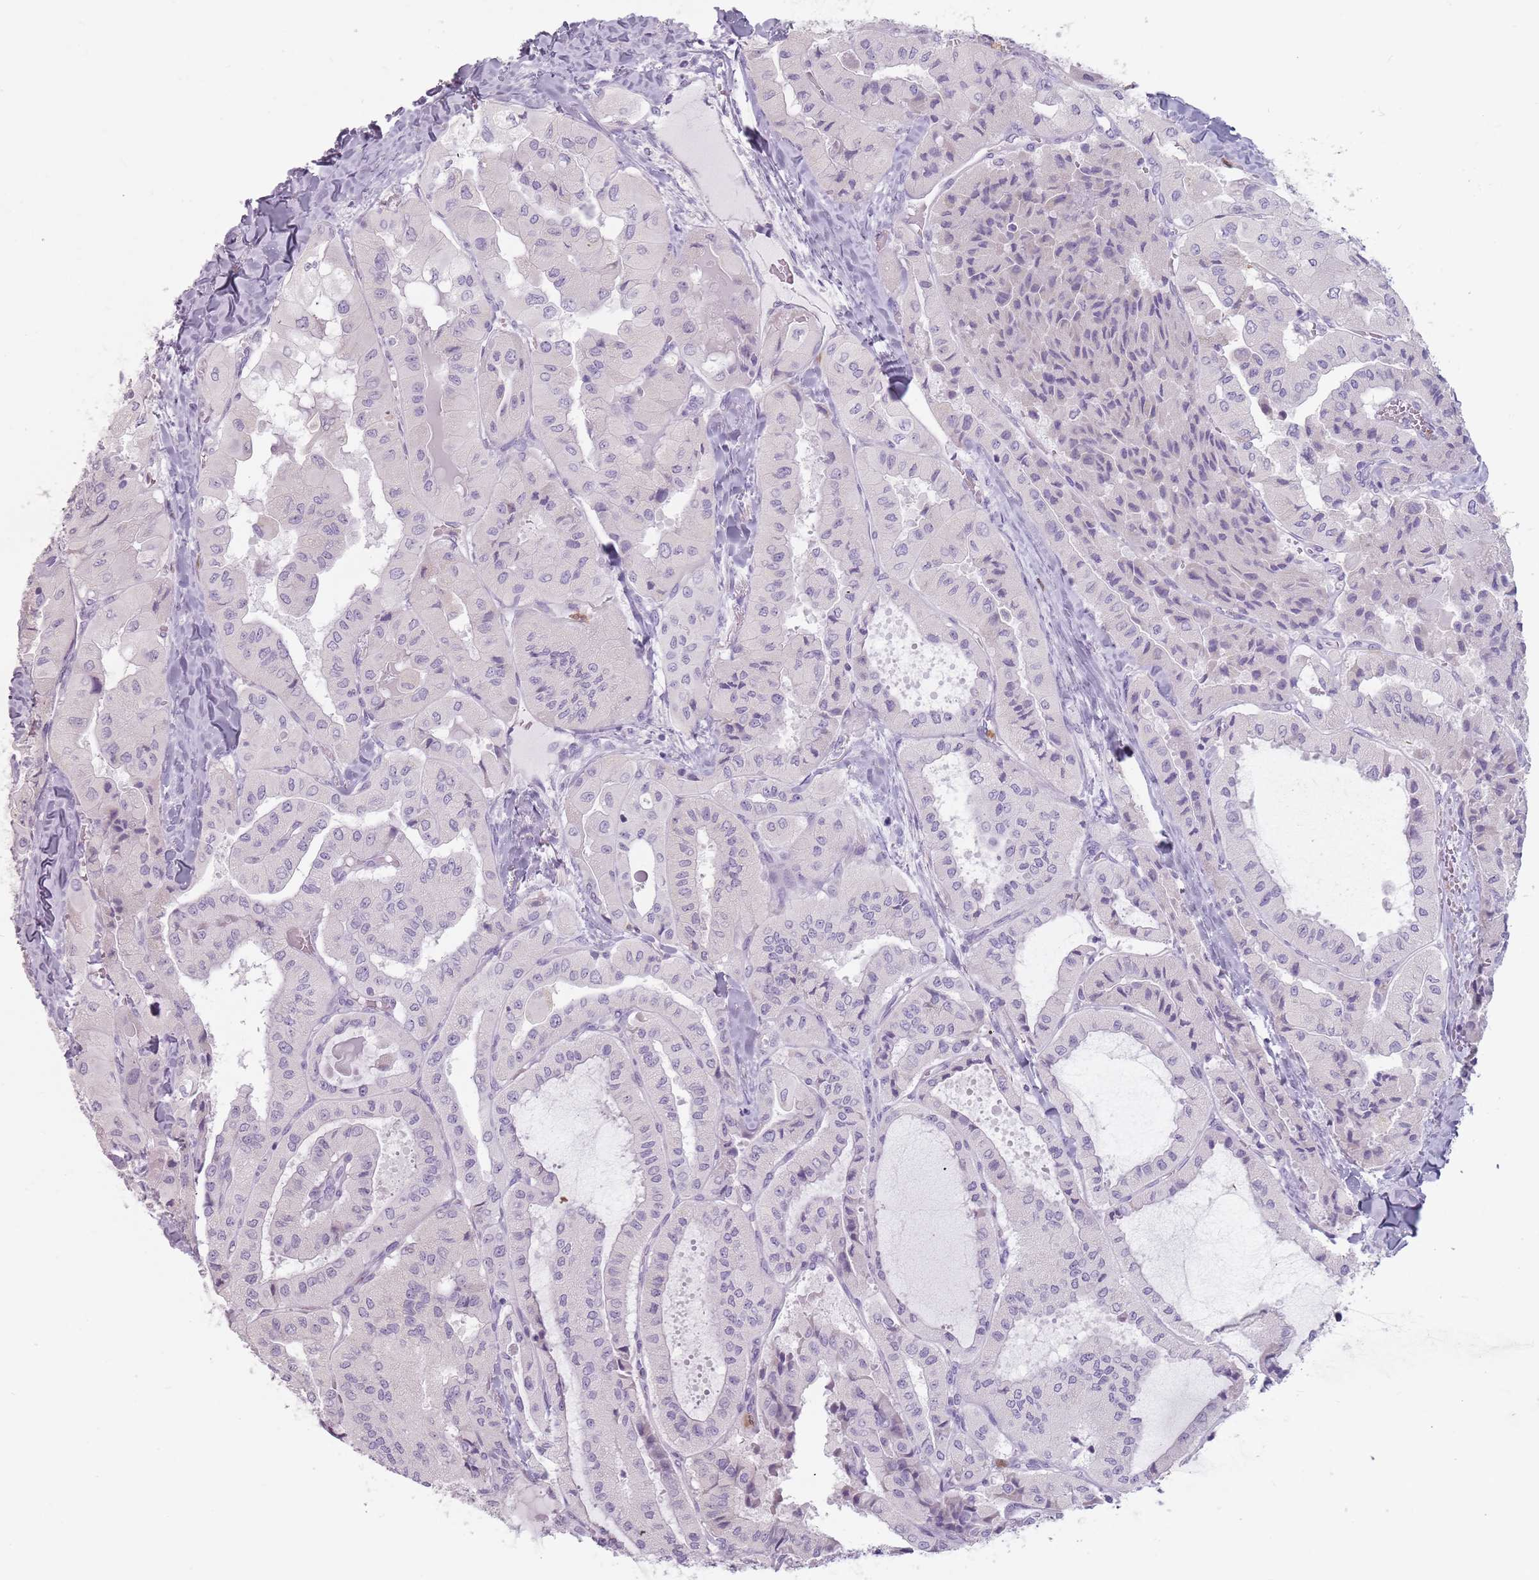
{"staining": {"intensity": "negative", "quantity": "none", "location": "none"}, "tissue": "thyroid cancer", "cell_type": "Tumor cells", "image_type": "cancer", "snomed": [{"axis": "morphology", "description": "Normal tissue, NOS"}, {"axis": "morphology", "description": "Papillary adenocarcinoma, NOS"}, {"axis": "topography", "description": "Thyroid gland"}], "caption": "An image of thyroid cancer stained for a protein demonstrates no brown staining in tumor cells.", "gene": "ZNF584", "patient": {"sex": "female", "age": 59}}